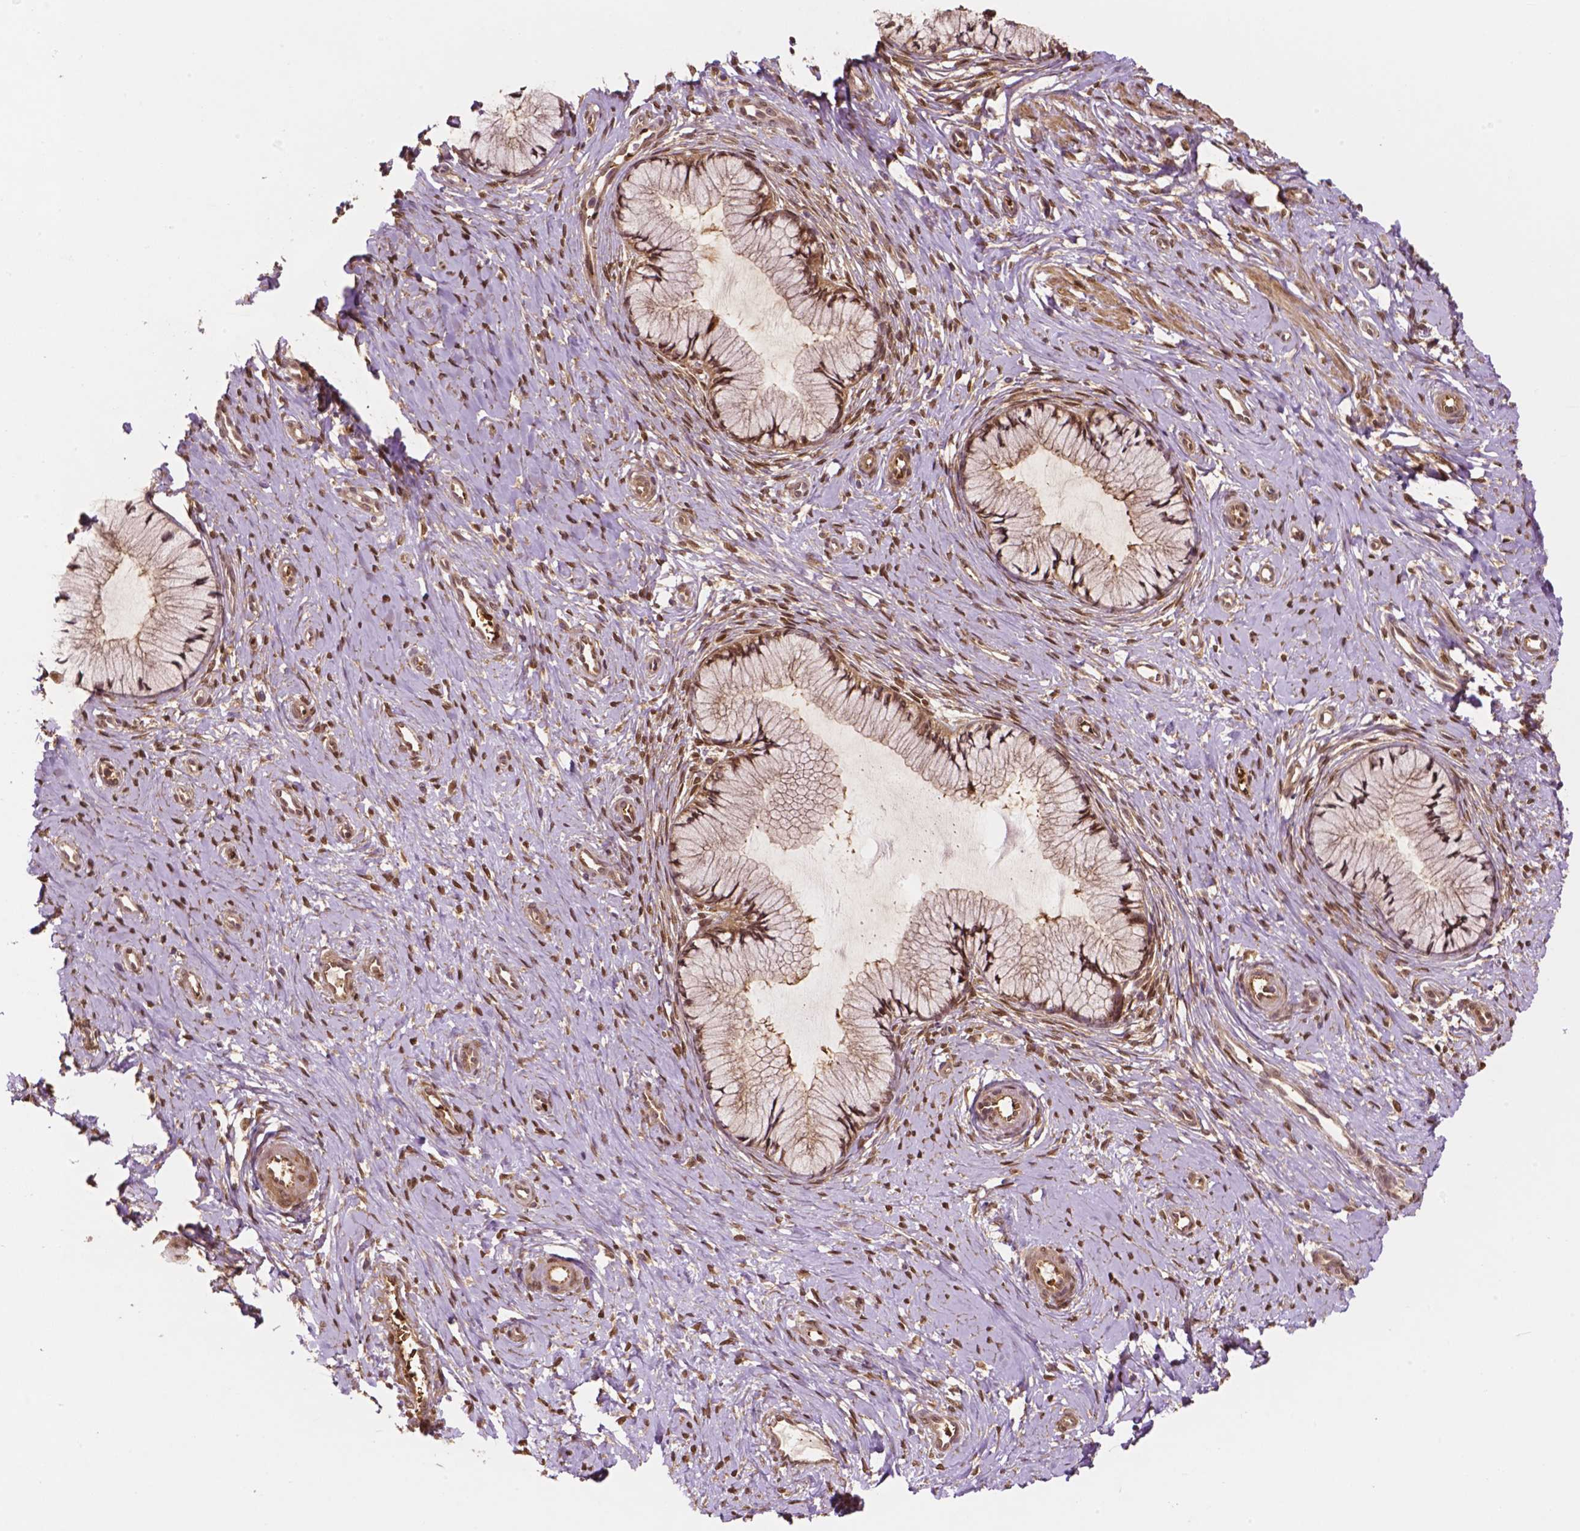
{"staining": {"intensity": "negative", "quantity": "none", "location": "none"}, "tissue": "cervix", "cell_type": "Glandular cells", "image_type": "normal", "snomed": [{"axis": "morphology", "description": "Normal tissue, NOS"}, {"axis": "topography", "description": "Cervix"}], "caption": "This is a micrograph of IHC staining of unremarkable cervix, which shows no expression in glandular cells.", "gene": "YAP1", "patient": {"sex": "female", "age": 37}}